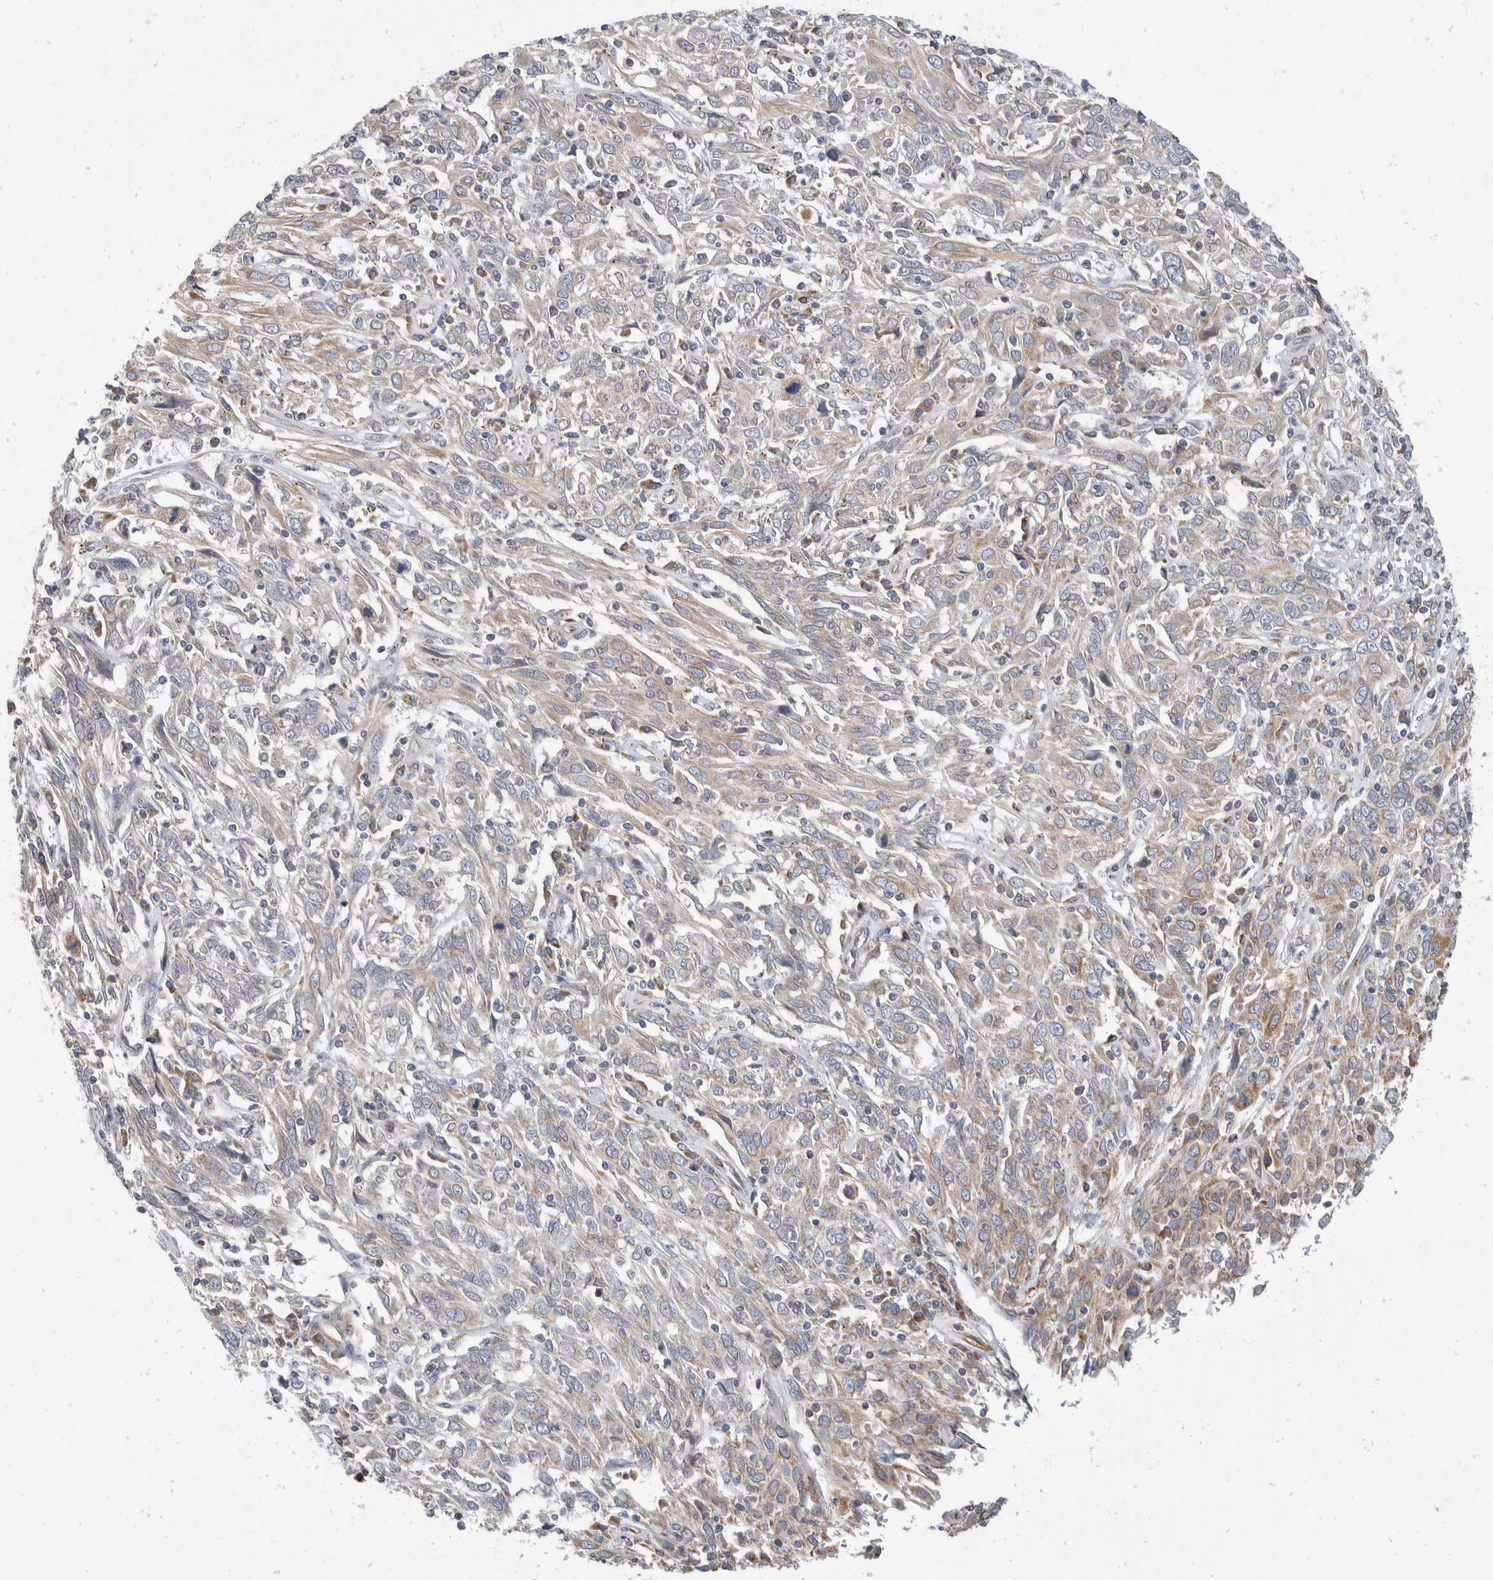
{"staining": {"intensity": "weak", "quantity": ">75%", "location": "cytoplasmic/membranous"}, "tissue": "cervical cancer", "cell_type": "Tumor cells", "image_type": "cancer", "snomed": [{"axis": "morphology", "description": "Squamous cell carcinoma, NOS"}, {"axis": "topography", "description": "Cervix"}], "caption": "An image of cervical squamous cell carcinoma stained for a protein reveals weak cytoplasmic/membranous brown staining in tumor cells.", "gene": "TMEM245", "patient": {"sex": "female", "age": 46}}